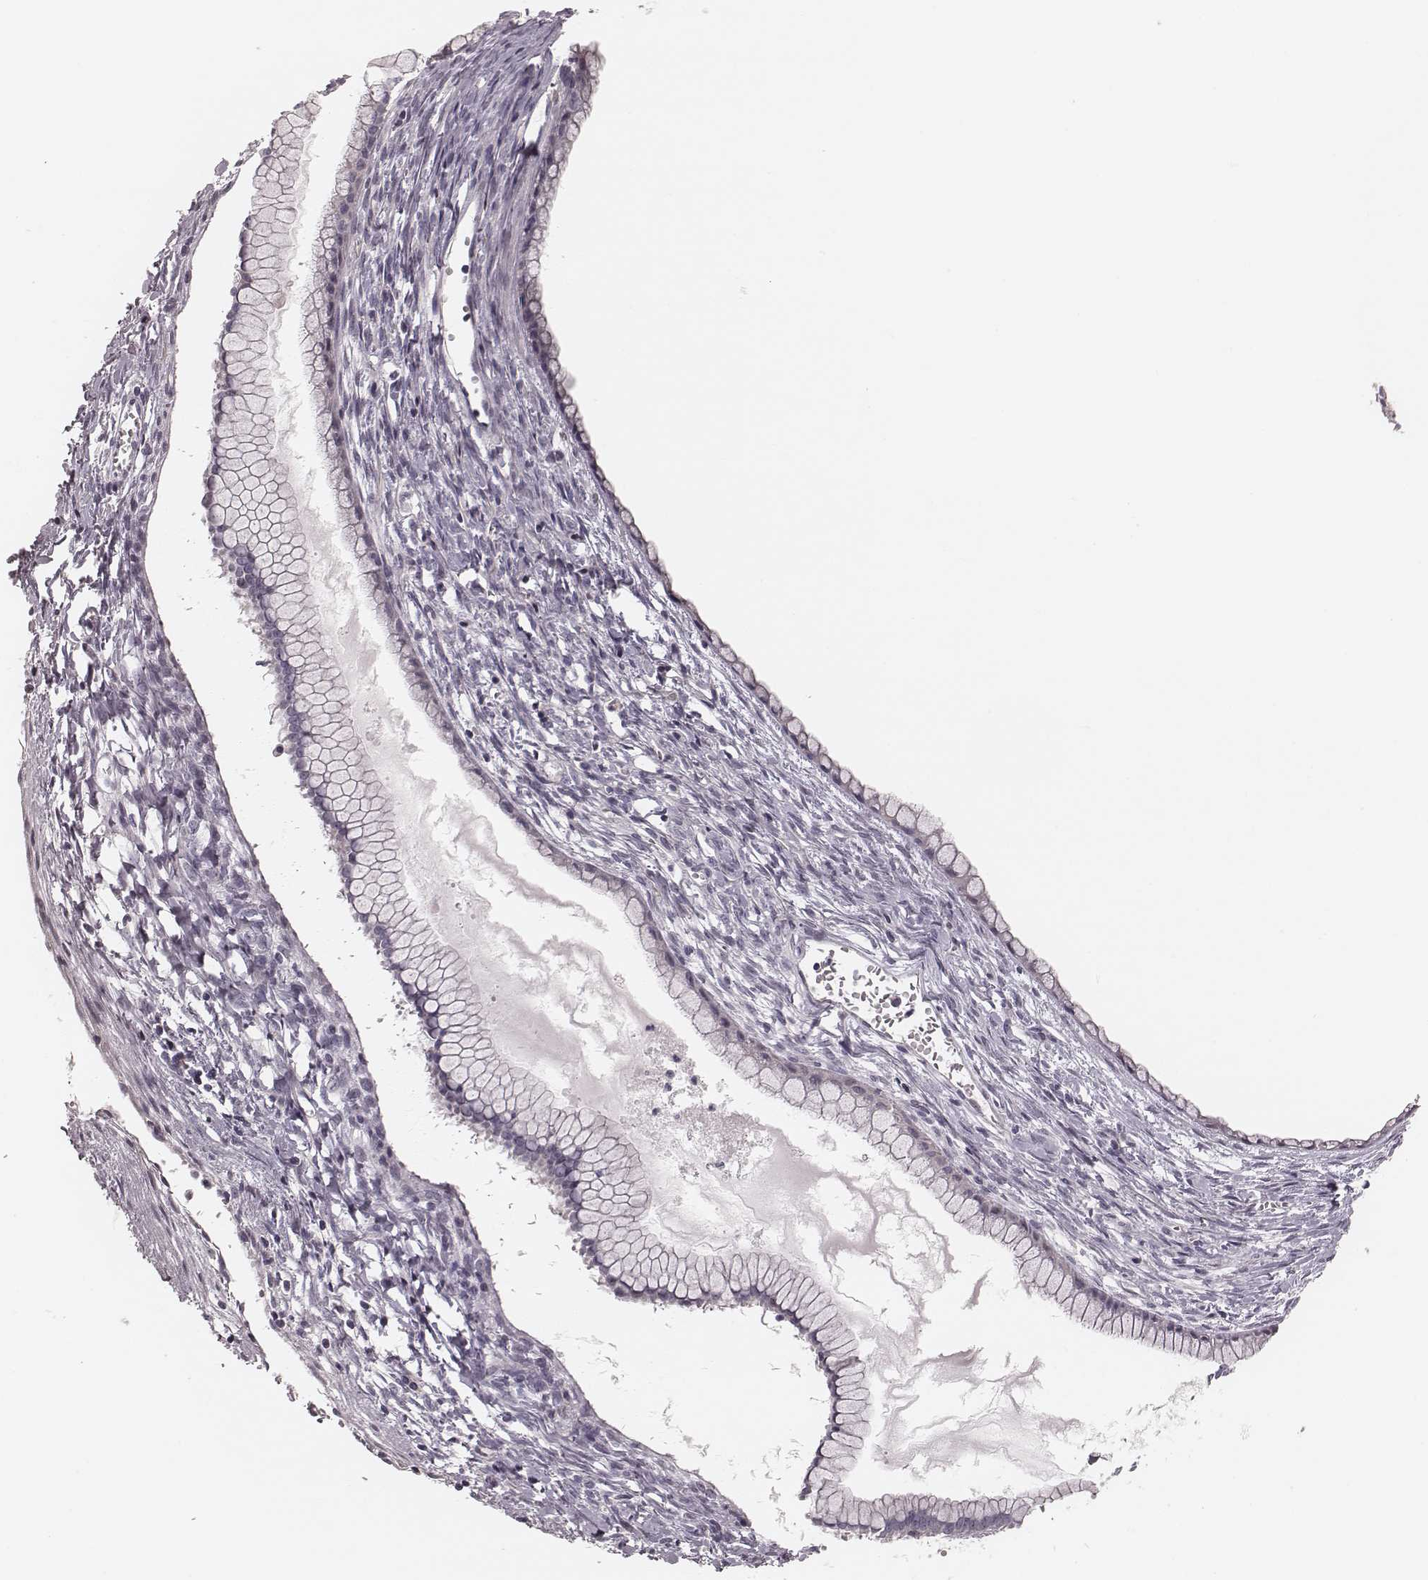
{"staining": {"intensity": "negative", "quantity": "none", "location": "none"}, "tissue": "ovarian cancer", "cell_type": "Tumor cells", "image_type": "cancer", "snomed": [{"axis": "morphology", "description": "Cystadenocarcinoma, mucinous, NOS"}, {"axis": "topography", "description": "Ovary"}], "caption": "Image shows no protein staining in tumor cells of ovarian mucinous cystadenocarcinoma tissue.", "gene": "S100Z", "patient": {"sex": "female", "age": 41}}